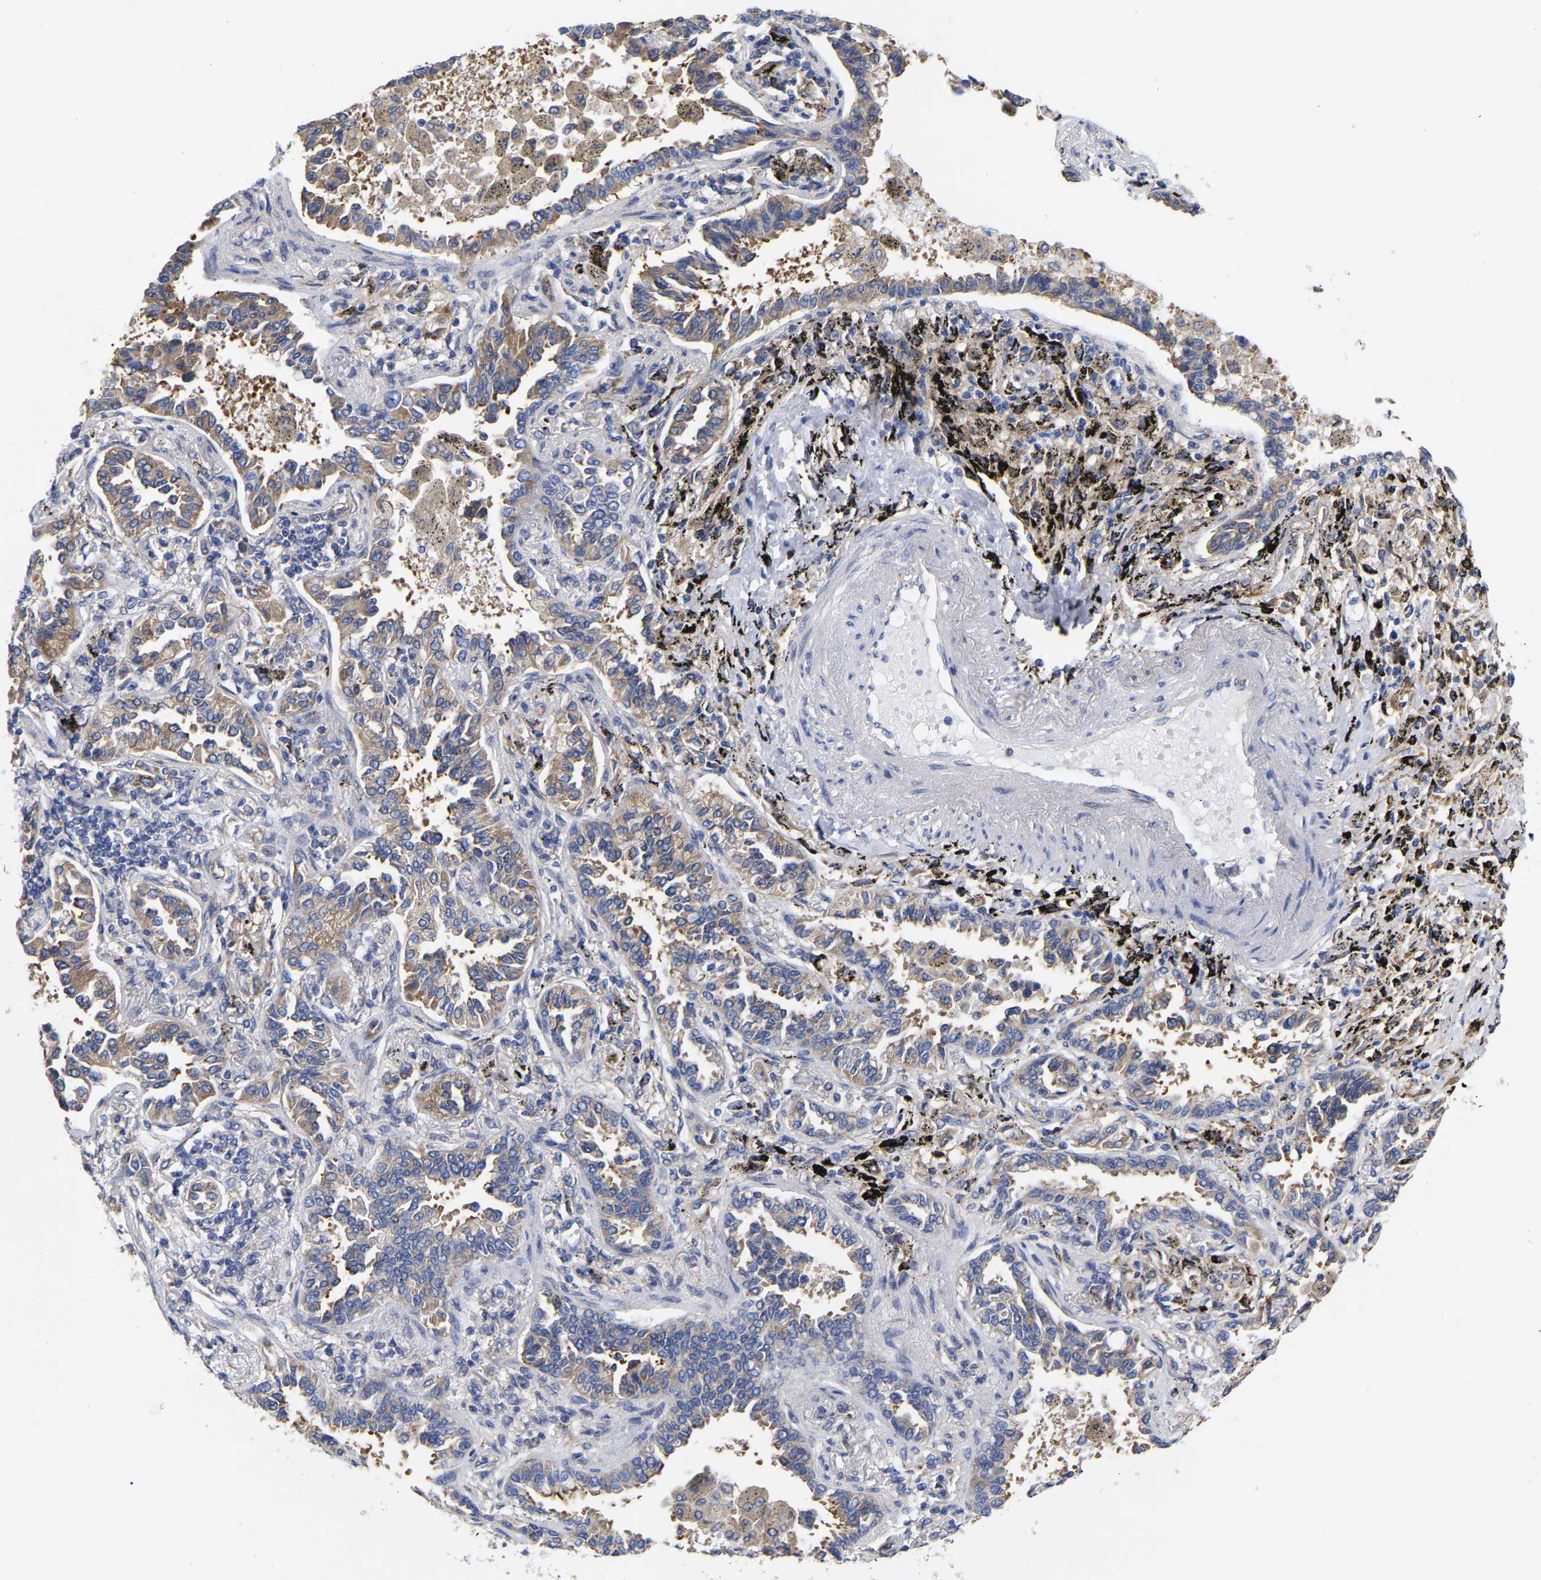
{"staining": {"intensity": "moderate", "quantity": ">75%", "location": "cytoplasmic/membranous"}, "tissue": "lung cancer", "cell_type": "Tumor cells", "image_type": "cancer", "snomed": [{"axis": "morphology", "description": "Normal tissue, NOS"}, {"axis": "morphology", "description": "Adenocarcinoma, NOS"}, {"axis": "topography", "description": "Lung"}], "caption": "Tumor cells show moderate cytoplasmic/membranous positivity in about >75% of cells in lung cancer (adenocarcinoma). Nuclei are stained in blue.", "gene": "CFAP298", "patient": {"sex": "male", "age": 59}}